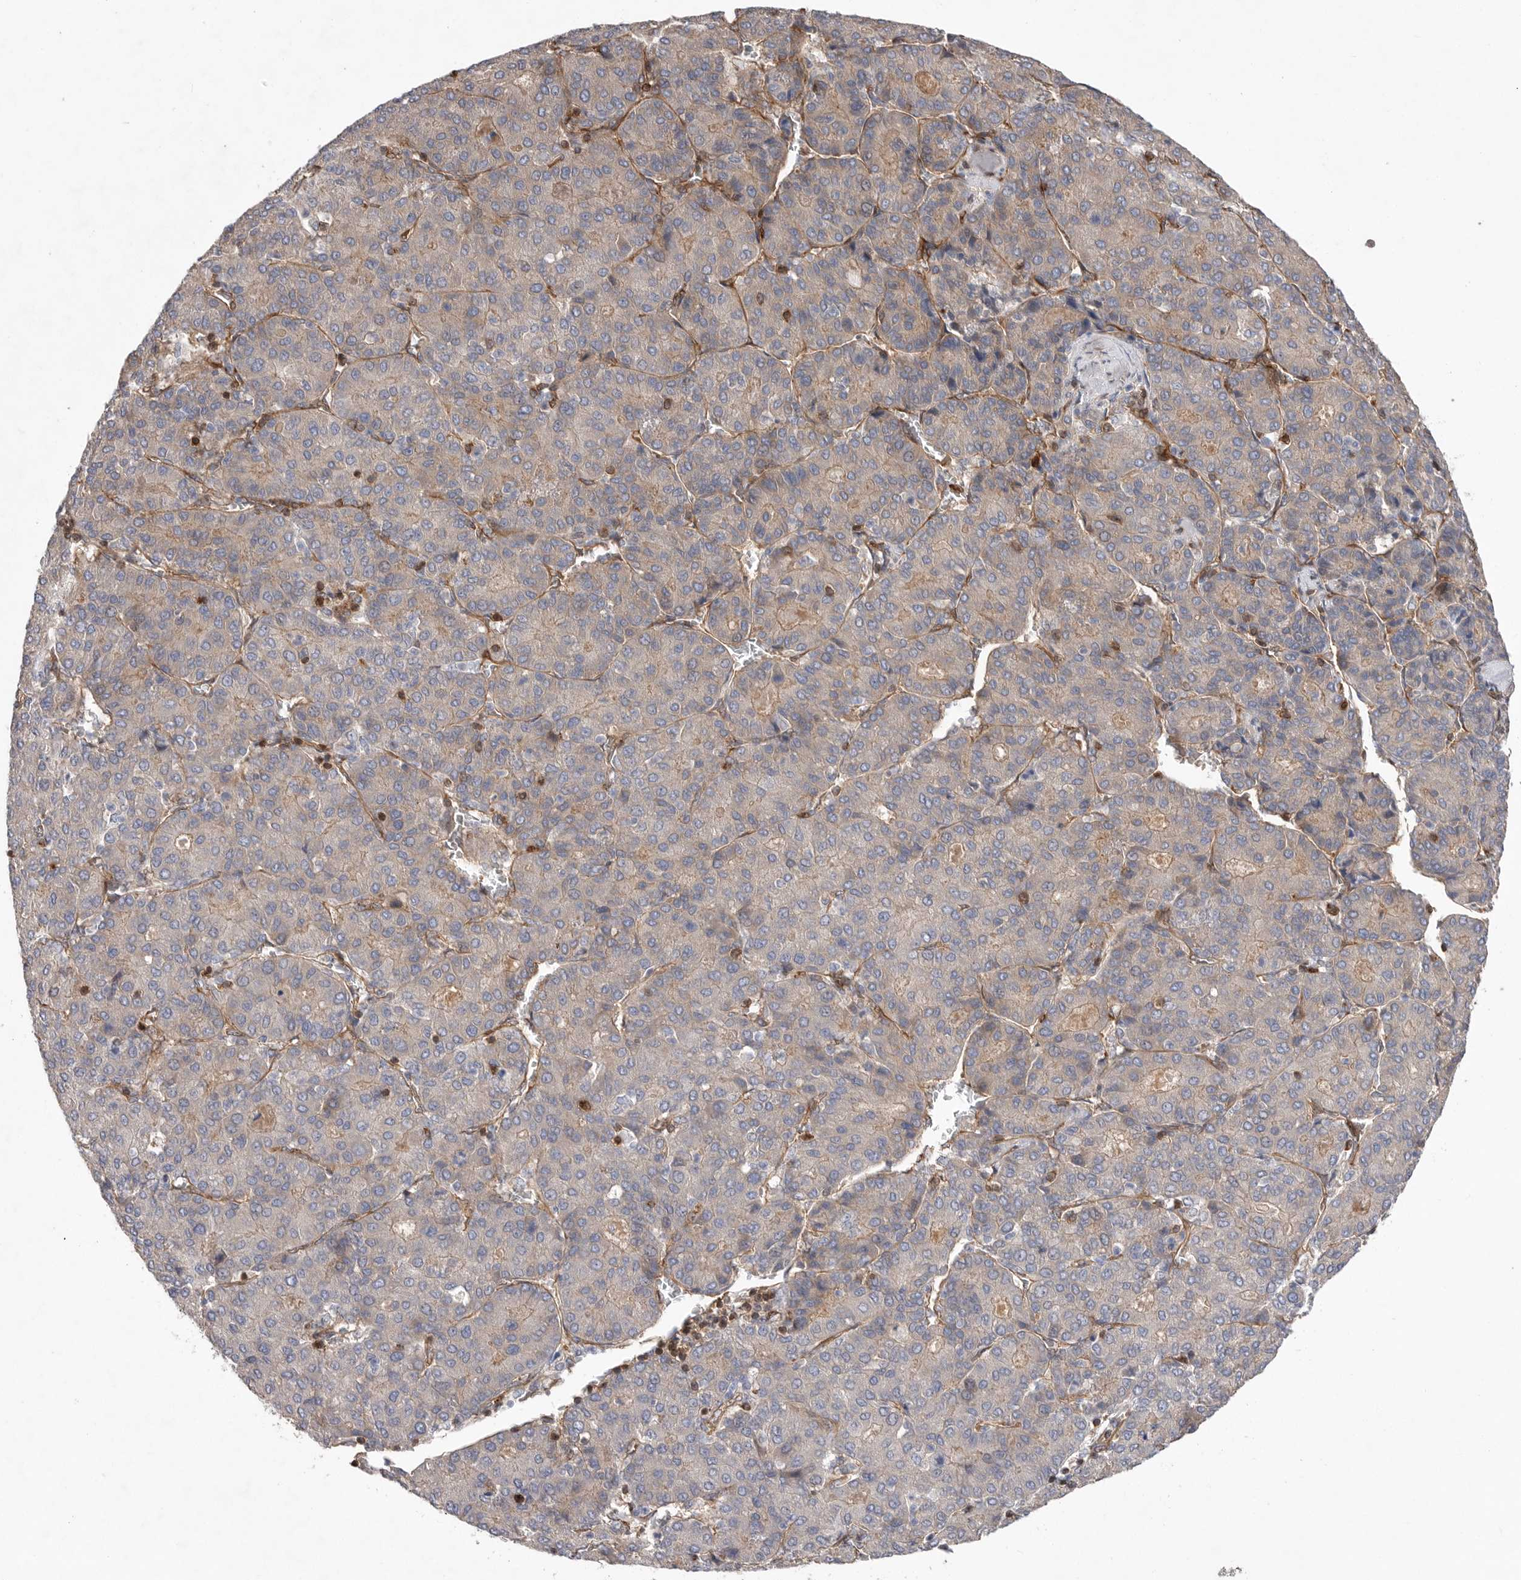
{"staining": {"intensity": "negative", "quantity": "none", "location": "none"}, "tissue": "liver cancer", "cell_type": "Tumor cells", "image_type": "cancer", "snomed": [{"axis": "morphology", "description": "Carcinoma, Hepatocellular, NOS"}, {"axis": "topography", "description": "Liver"}], "caption": "Immunohistochemistry of human liver hepatocellular carcinoma displays no expression in tumor cells.", "gene": "PRKCH", "patient": {"sex": "male", "age": 65}}